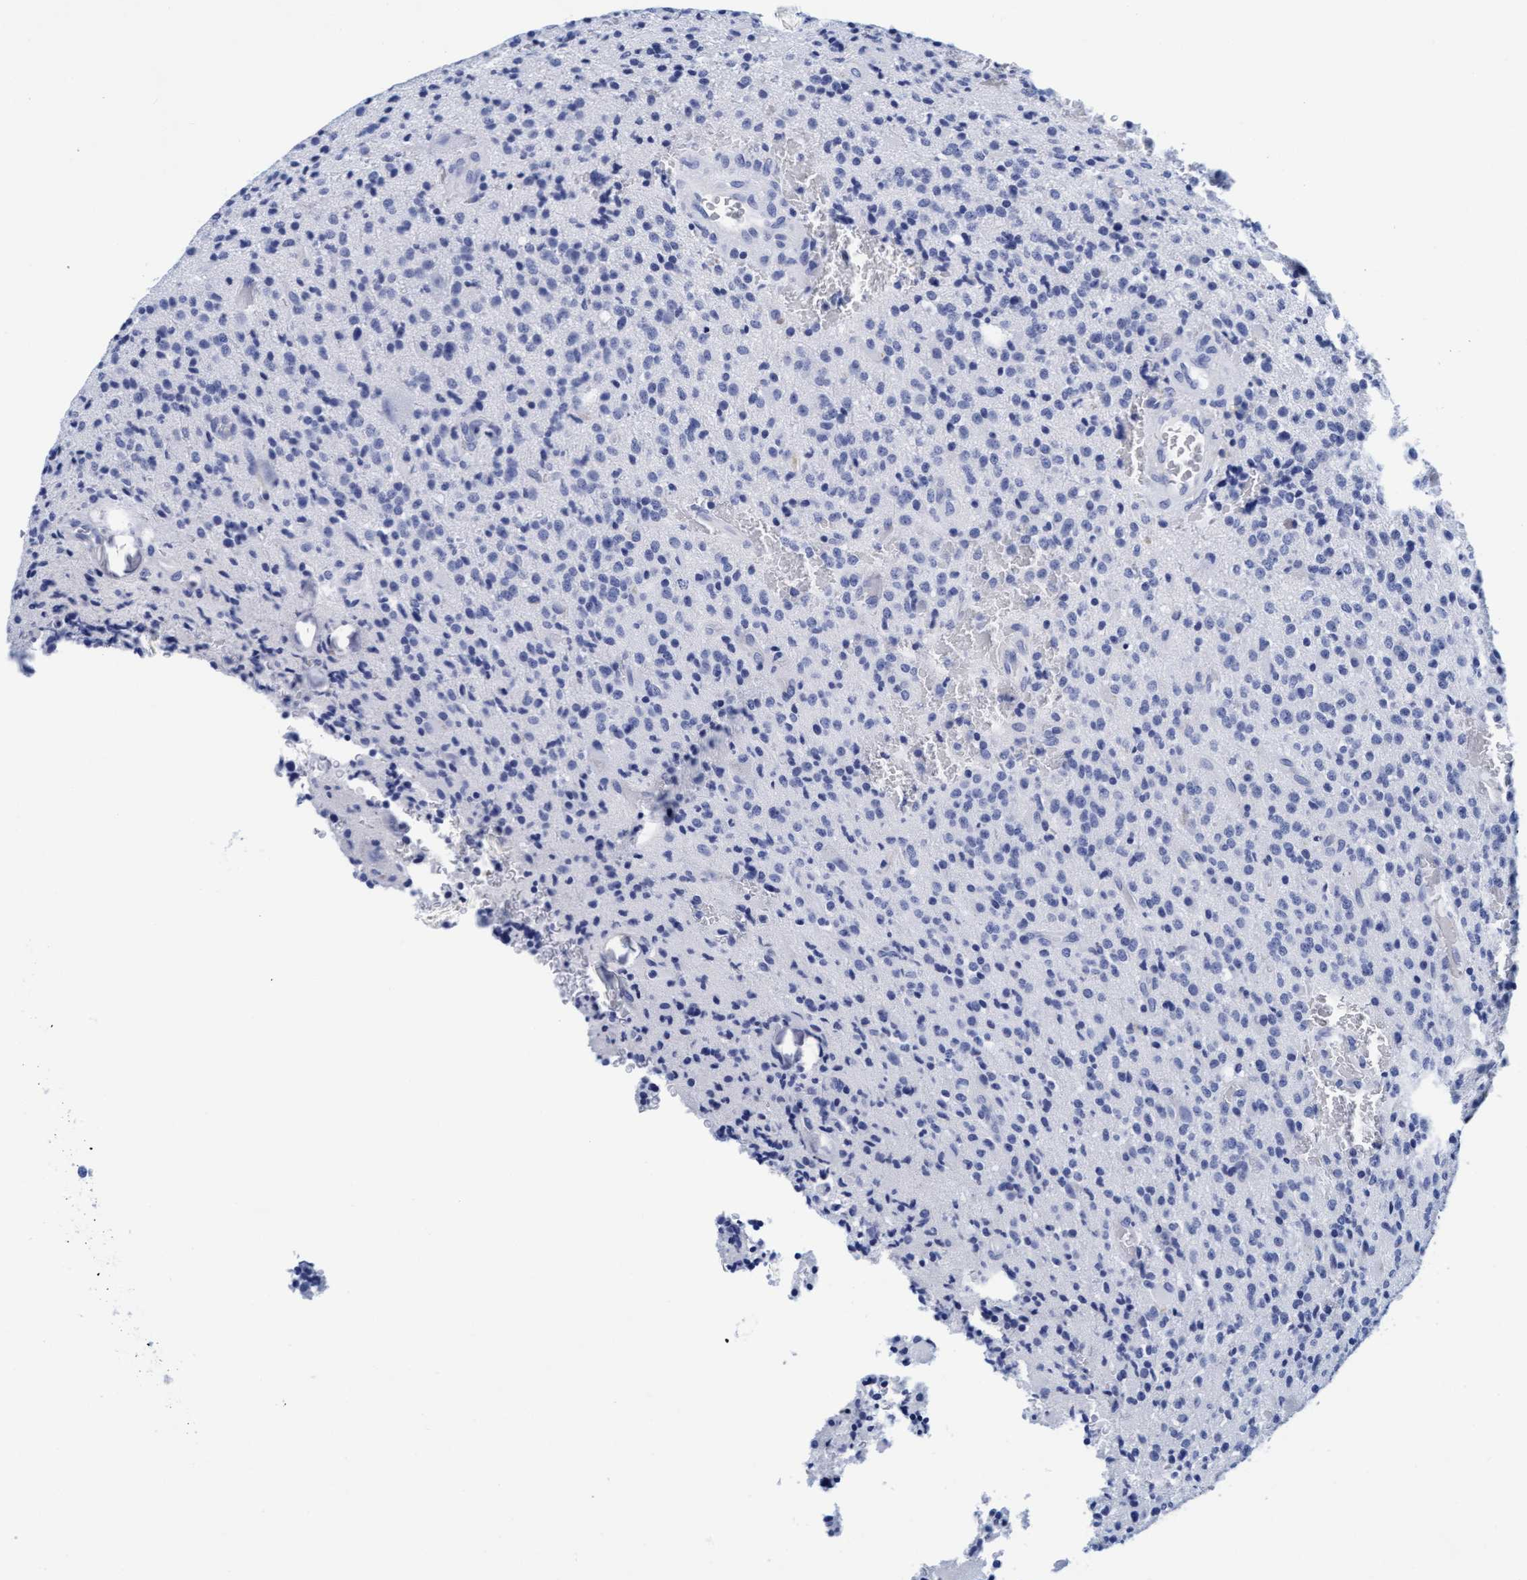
{"staining": {"intensity": "negative", "quantity": "none", "location": "none"}, "tissue": "glioma", "cell_type": "Tumor cells", "image_type": "cancer", "snomed": [{"axis": "morphology", "description": "Glioma, malignant, High grade"}, {"axis": "topography", "description": "Brain"}], "caption": "A micrograph of malignant glioma (high-grade) stained for a protein shows no brown staining in tumor cells.", "gene": "ARSG", "patient": {"sex": "male", "age": 34}}